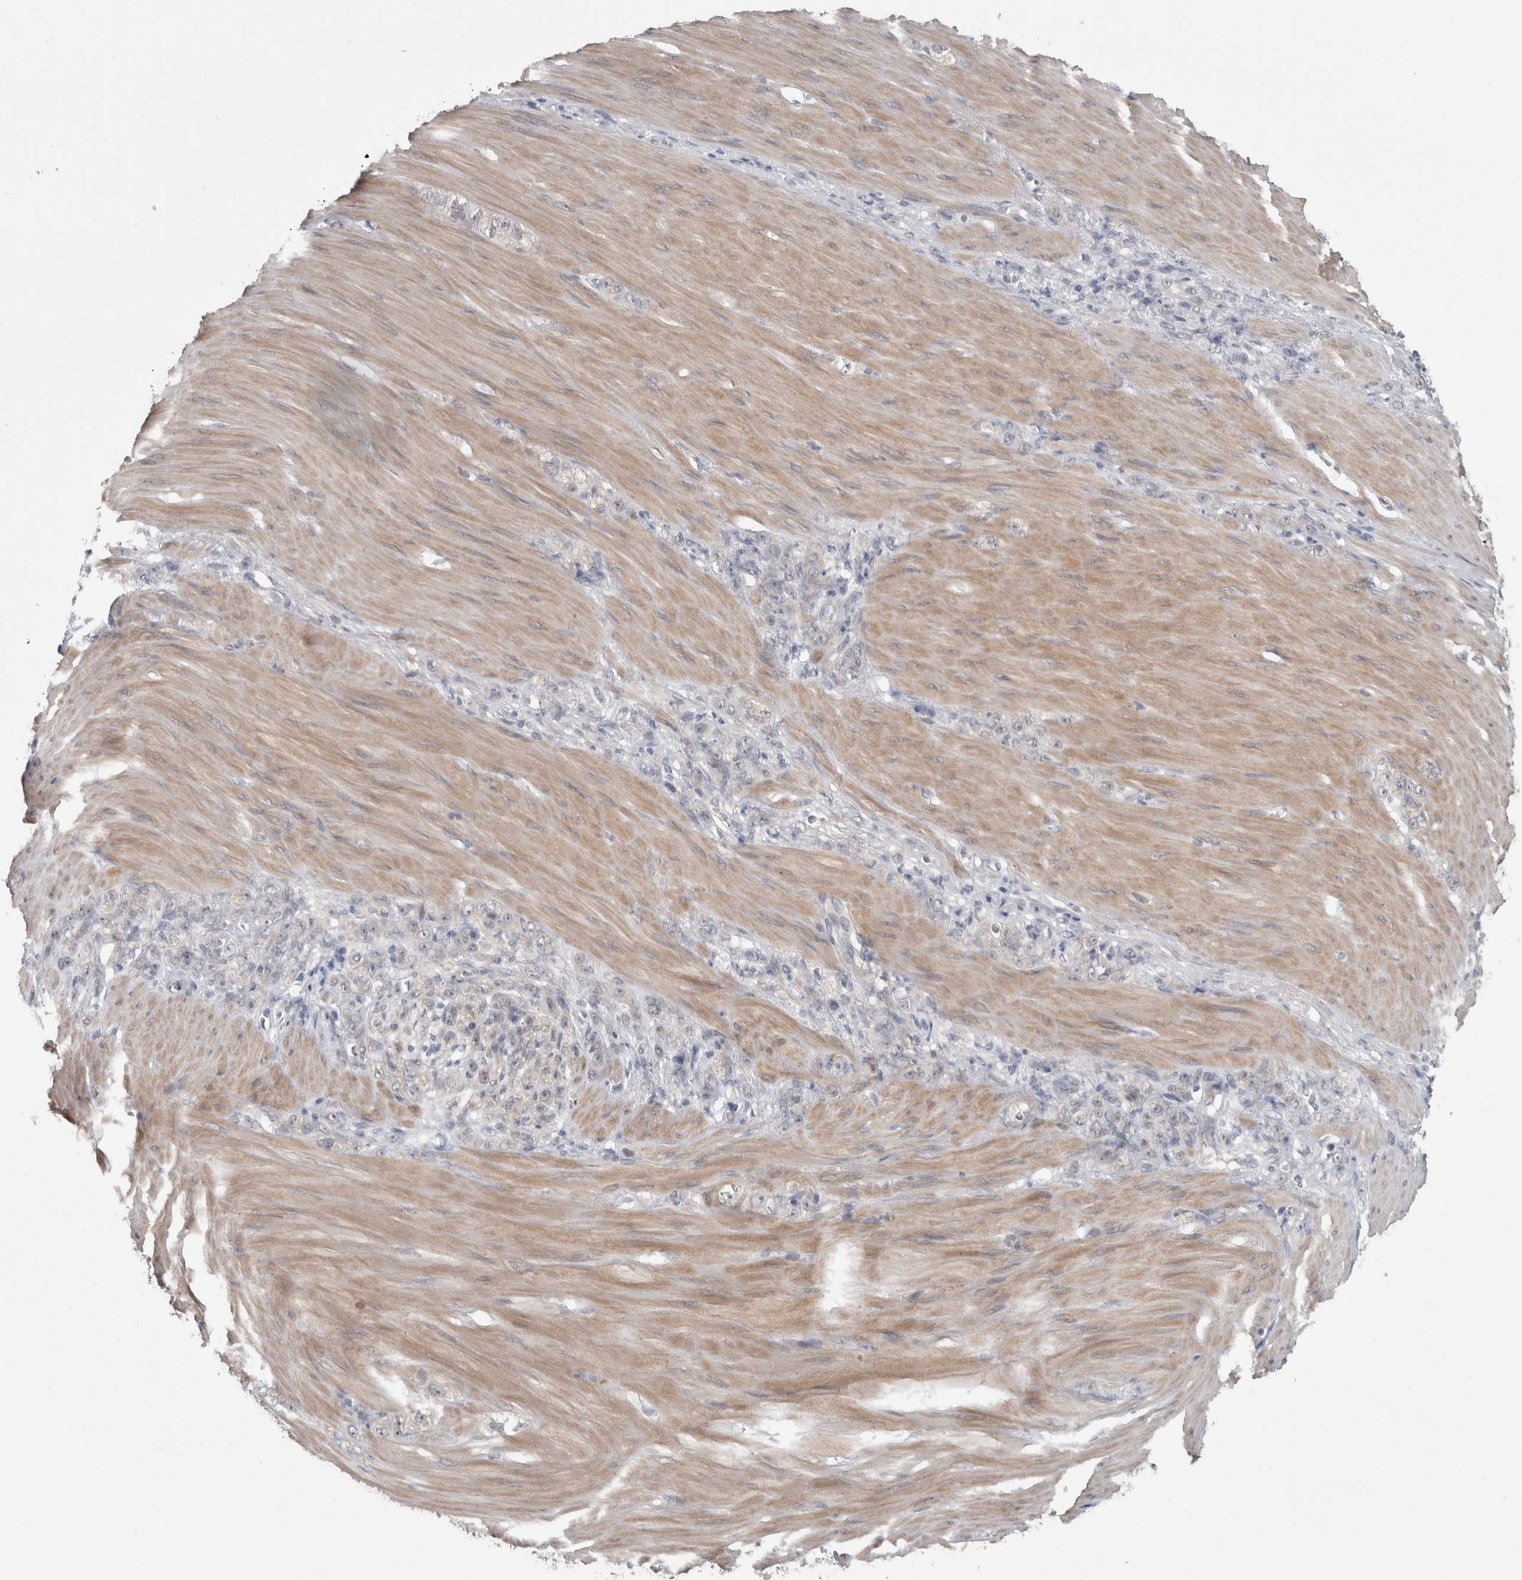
{"staining": {"intensity": "negative", "quantity": "none", "location": "none"}, "tissue": "stomach cancer", "cell_type": "Tumor cells", "image_type": "cancer", "snomed": [{"axis": "morphology", "description": "Normal tissue, NOS"}, {"axis": "morphology", "description": "Adenocarcinoma, NOS"}, {"axis": "topography", "description": "Stomach"}], "caption": "This photomicrograph is of stomach cancer (adenocarcinoma) stained with immunohistochemistry (IHC) to label a protein in brown with the nuclei are counter-stained blue. There is no positivity in tumor cells.", "gene": "CUL2", "patient": {"sex": "male", "age": 82}}